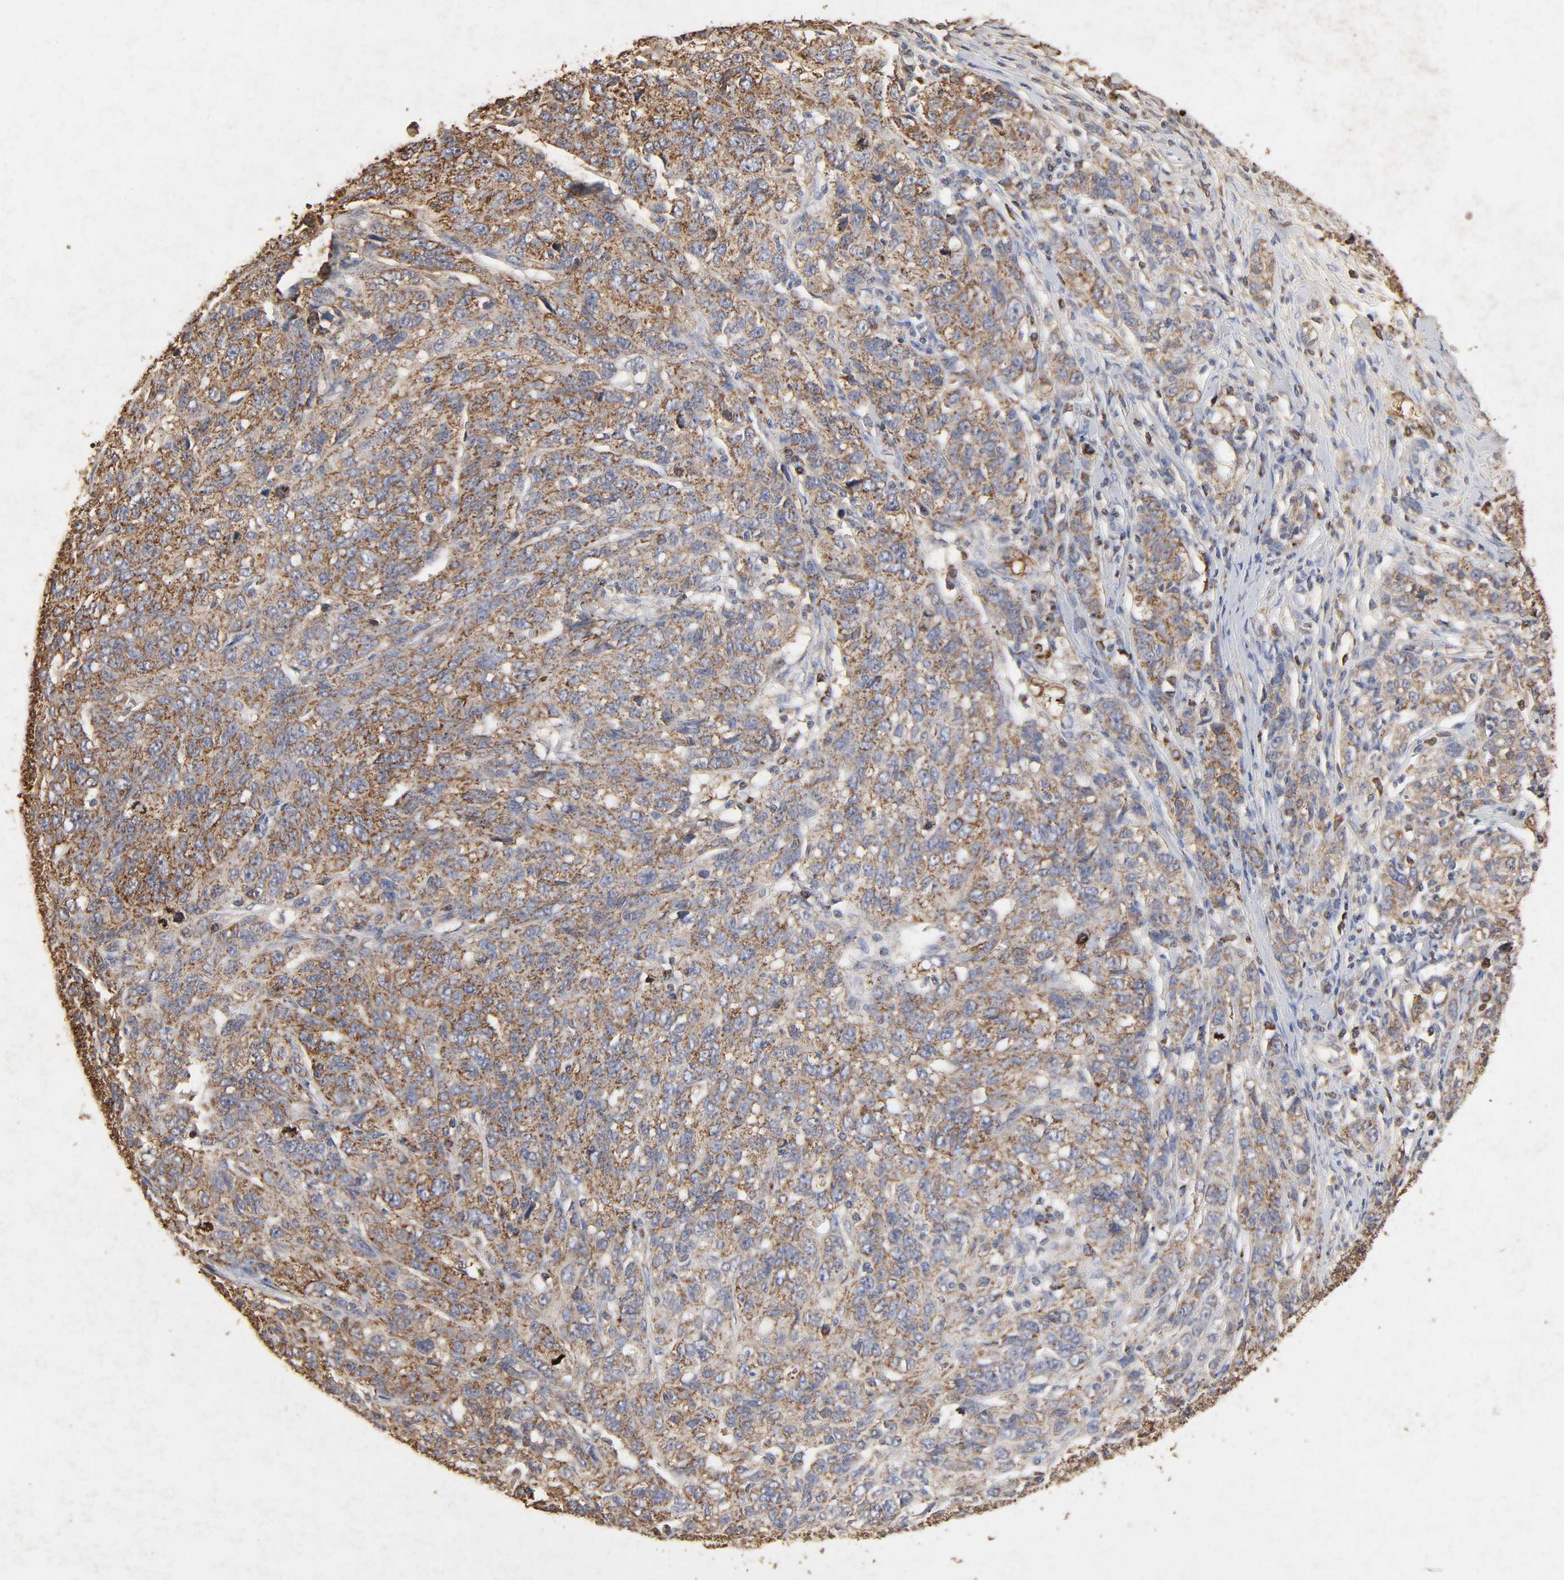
{"staining": {"intensity": "moderate", "quantity": ">75%", "location": "cytoplasmic/membranous"}, "tissue": "ovarian cancer", "cell_type": "Tumor cells", "image_type": "cancer", "snomed": [{"axis": "morphology", "description": "Cystadenocarcinoma, serous, NOS"}, {"axis": "topography", "description": "Ovary"}], "caption": "Brown immunohistochemical staining in human ovarian serous cystadenocarcinoma displays moderate cytoplasmic/membranous expression in about >75% of tumor cells. The staining was performed using DAB (3,3'-diaminobenzidine), with brown indicating positive protein expression. Nuclei are stained blue with hematoxylin.", "gene": "CYCS", "patient": {"sex": "female", "age": 71}}